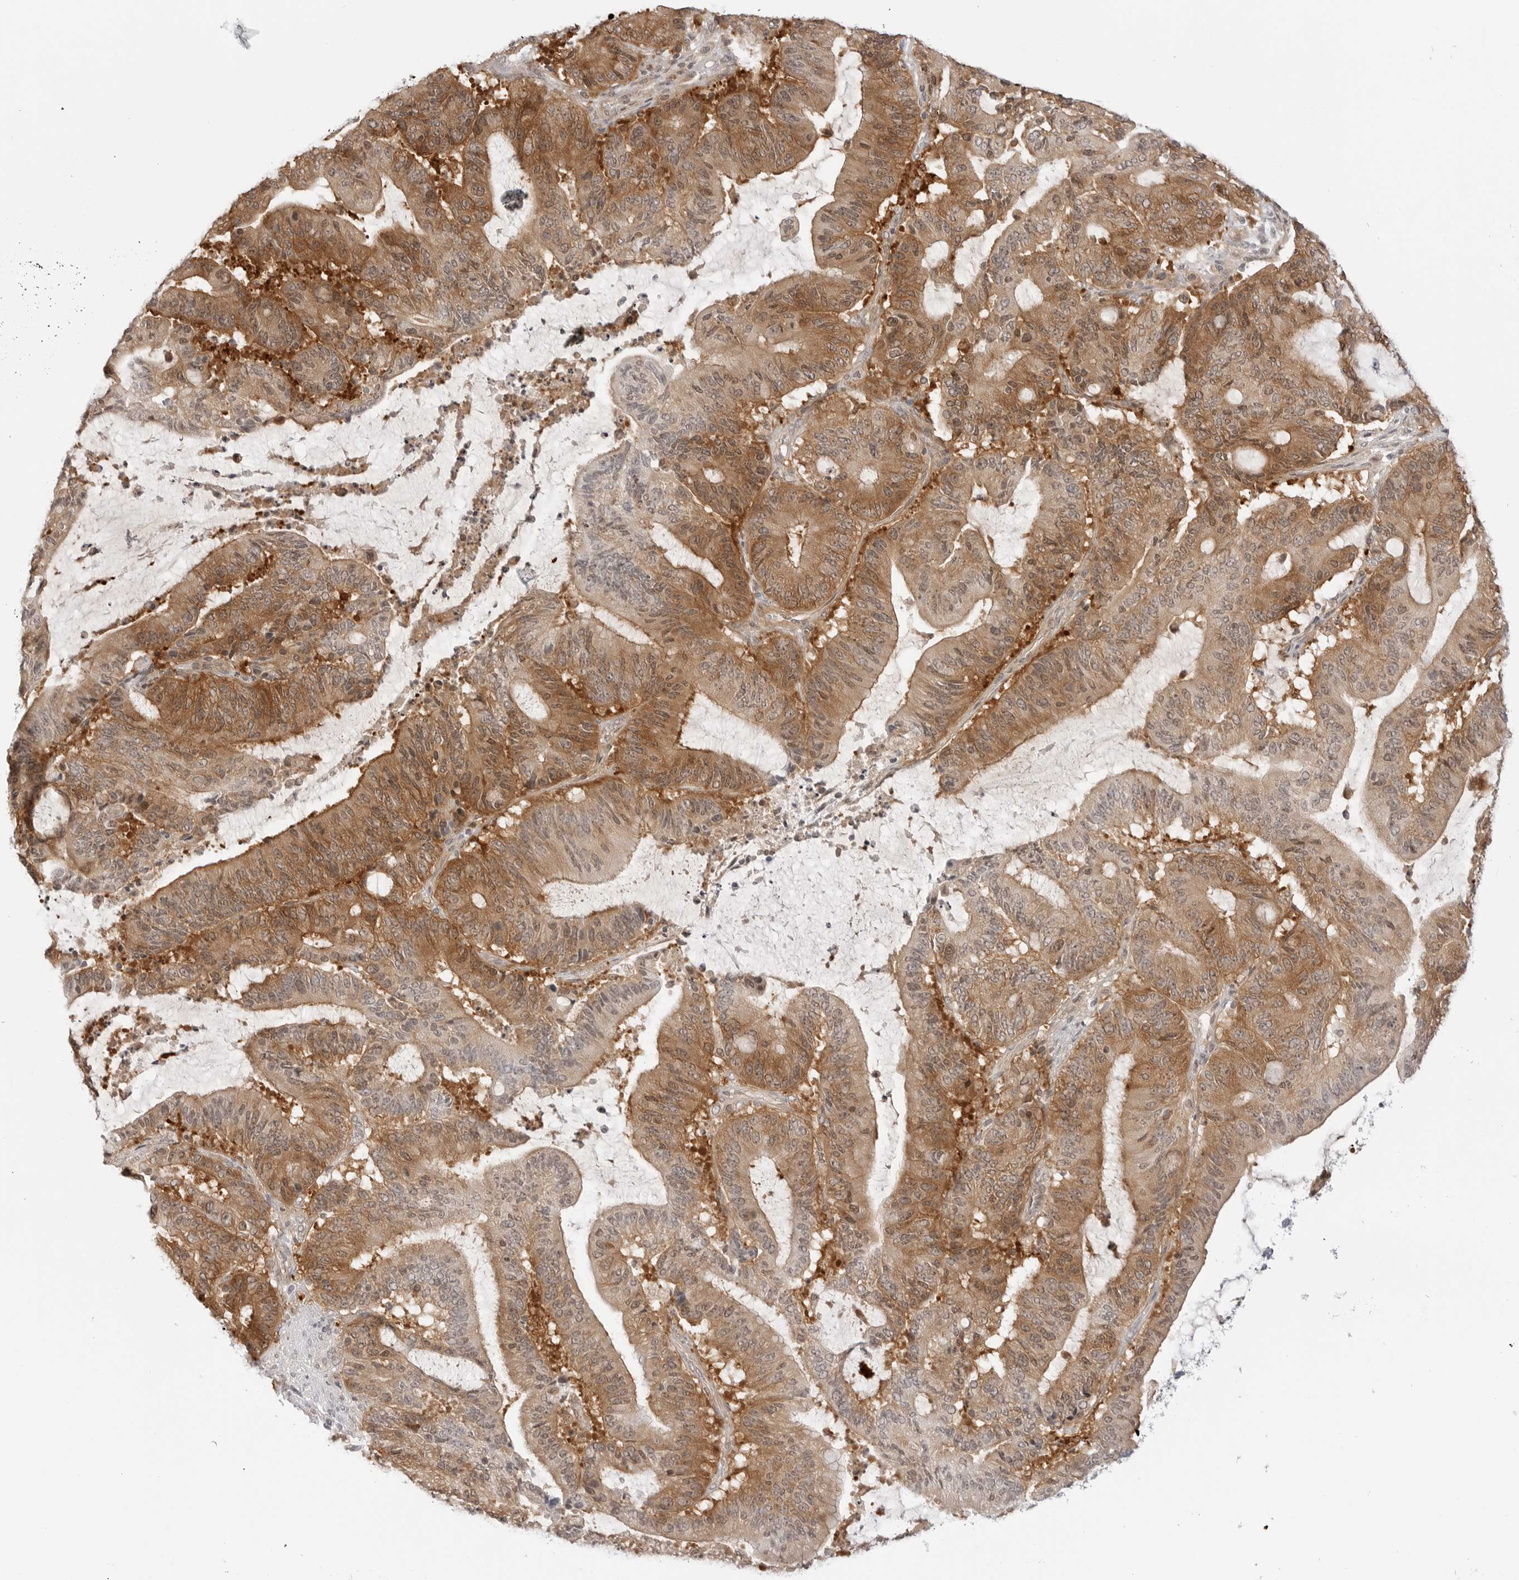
{"staining": {"intensity": "moderate", "quantity": ">75%", "location": "cytoplasmic/membranous"}, "tissue": "liver cancer", "cell_type": "Tumor cells", "image_type": "cancer", "snomed": [{"axis": "morphology", "description": "Normal tissue, NOS"}, {"axis": "morphology", "description": "Cholangiocarcinoma"}, {"axis": "topography", "description": "Liver"}, {"axis": "topography", "description": "Peripheral nerve tissue"}], "caption": "This photomicrograph shows IHC staining of liver cancer (cholangiocarcinoma), with medium moderate cytoplasmic/membranous positivity in about >75% of tumor cells.", "gene": "NUDC", "patient": {"sex": "female", "age": 73}}